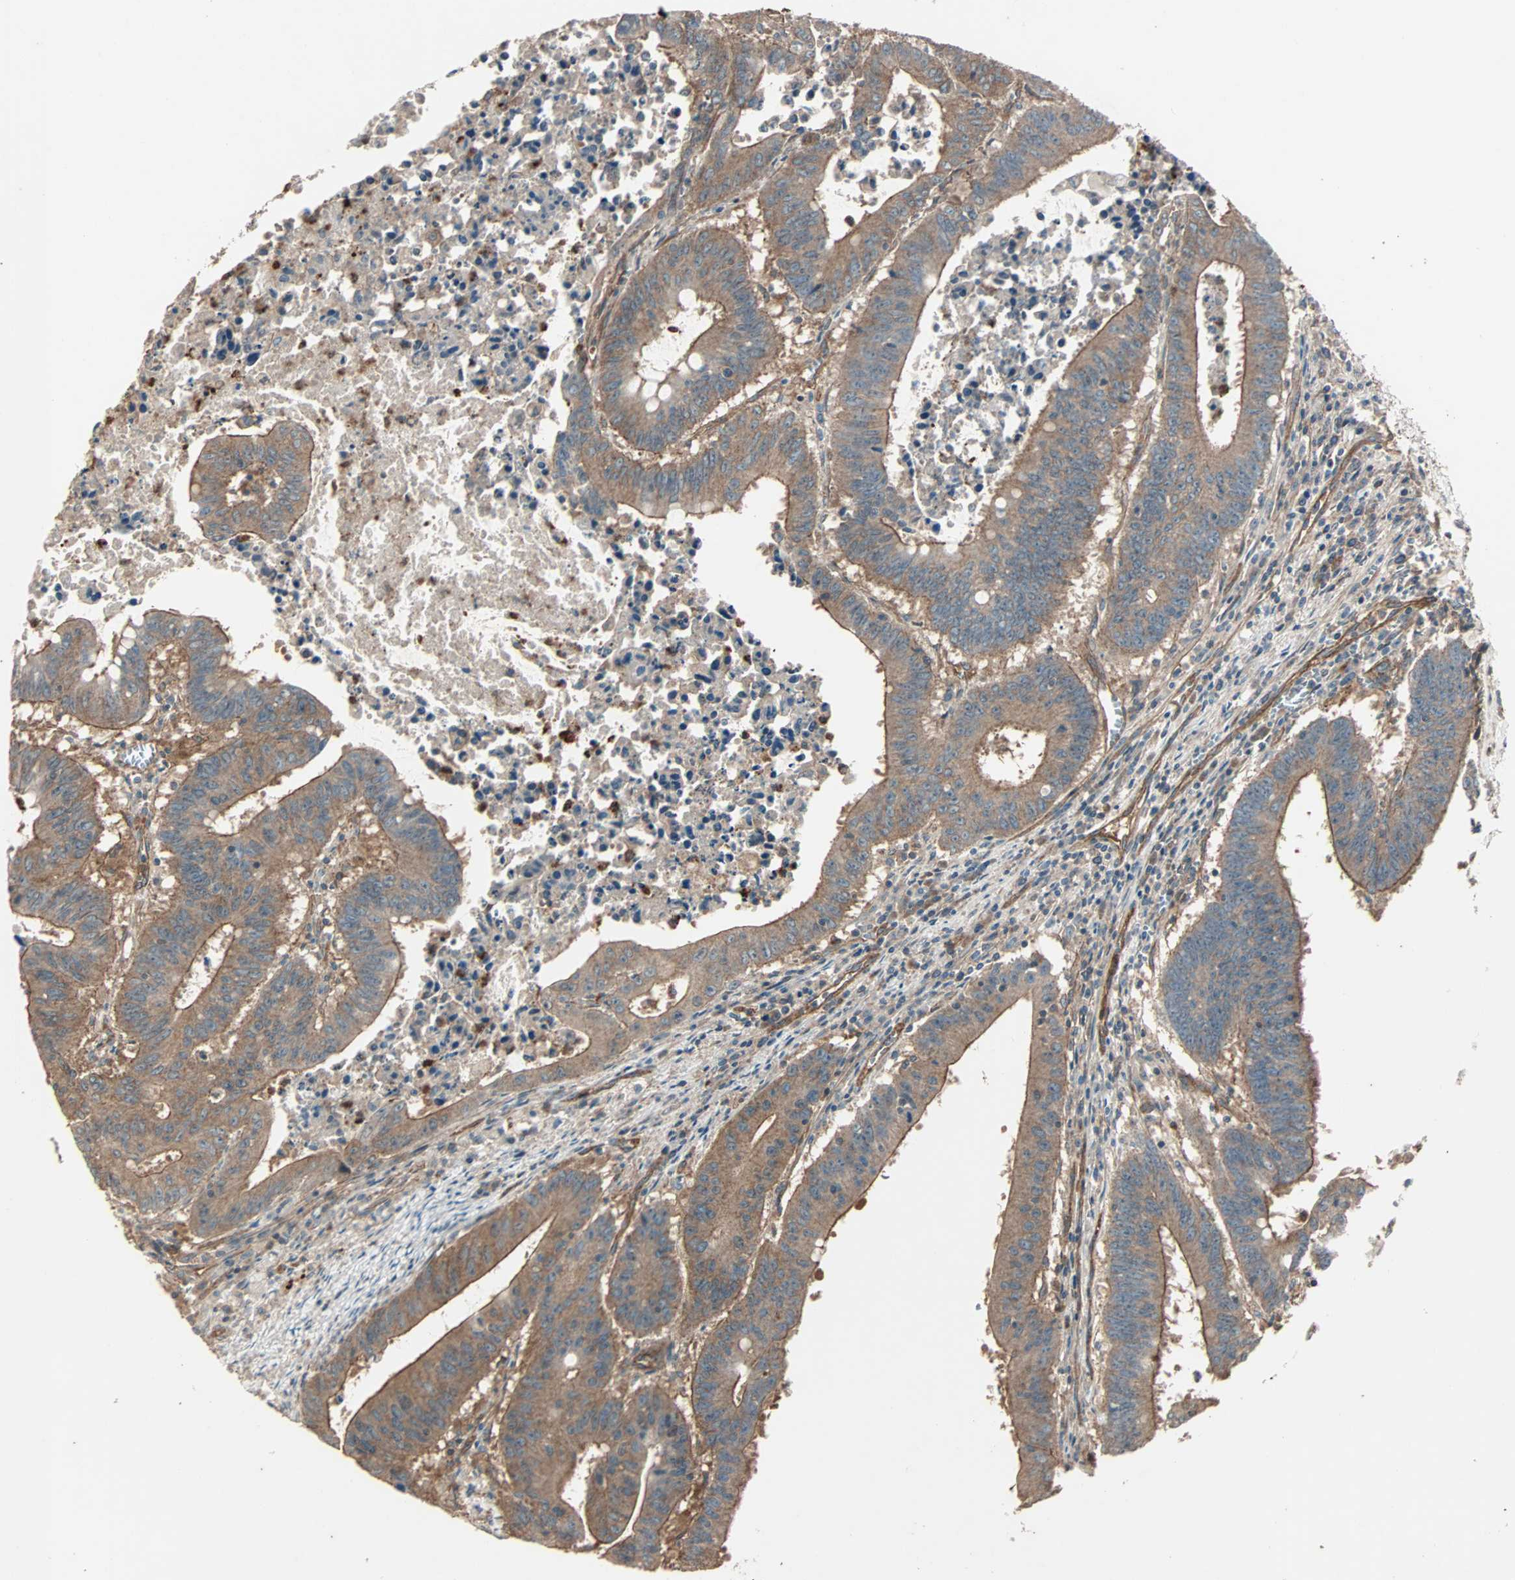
{"staining": {"intensity": "moderate", "quantity": ">75%", "location": "cytoplasmic/membranous"}, "tissue": "colorectal cancer", "cell_type": "Tumor cells", "image_type": "cancer", "snomed": [{"axis": "morphology", "description": "Adenocarcinoma, NOS"}, {"axis": "topography", "description": "Colon"}], "caption": "Immunohistochemistry micrograph of colorectal cancer stained for a protein (brown), which exhibits medium levels of moderate cytoplasmic/membranous staining in about >75% of tumor cells.", "gene": "GCK", "patient": {"sex": "male", "age": 45}}